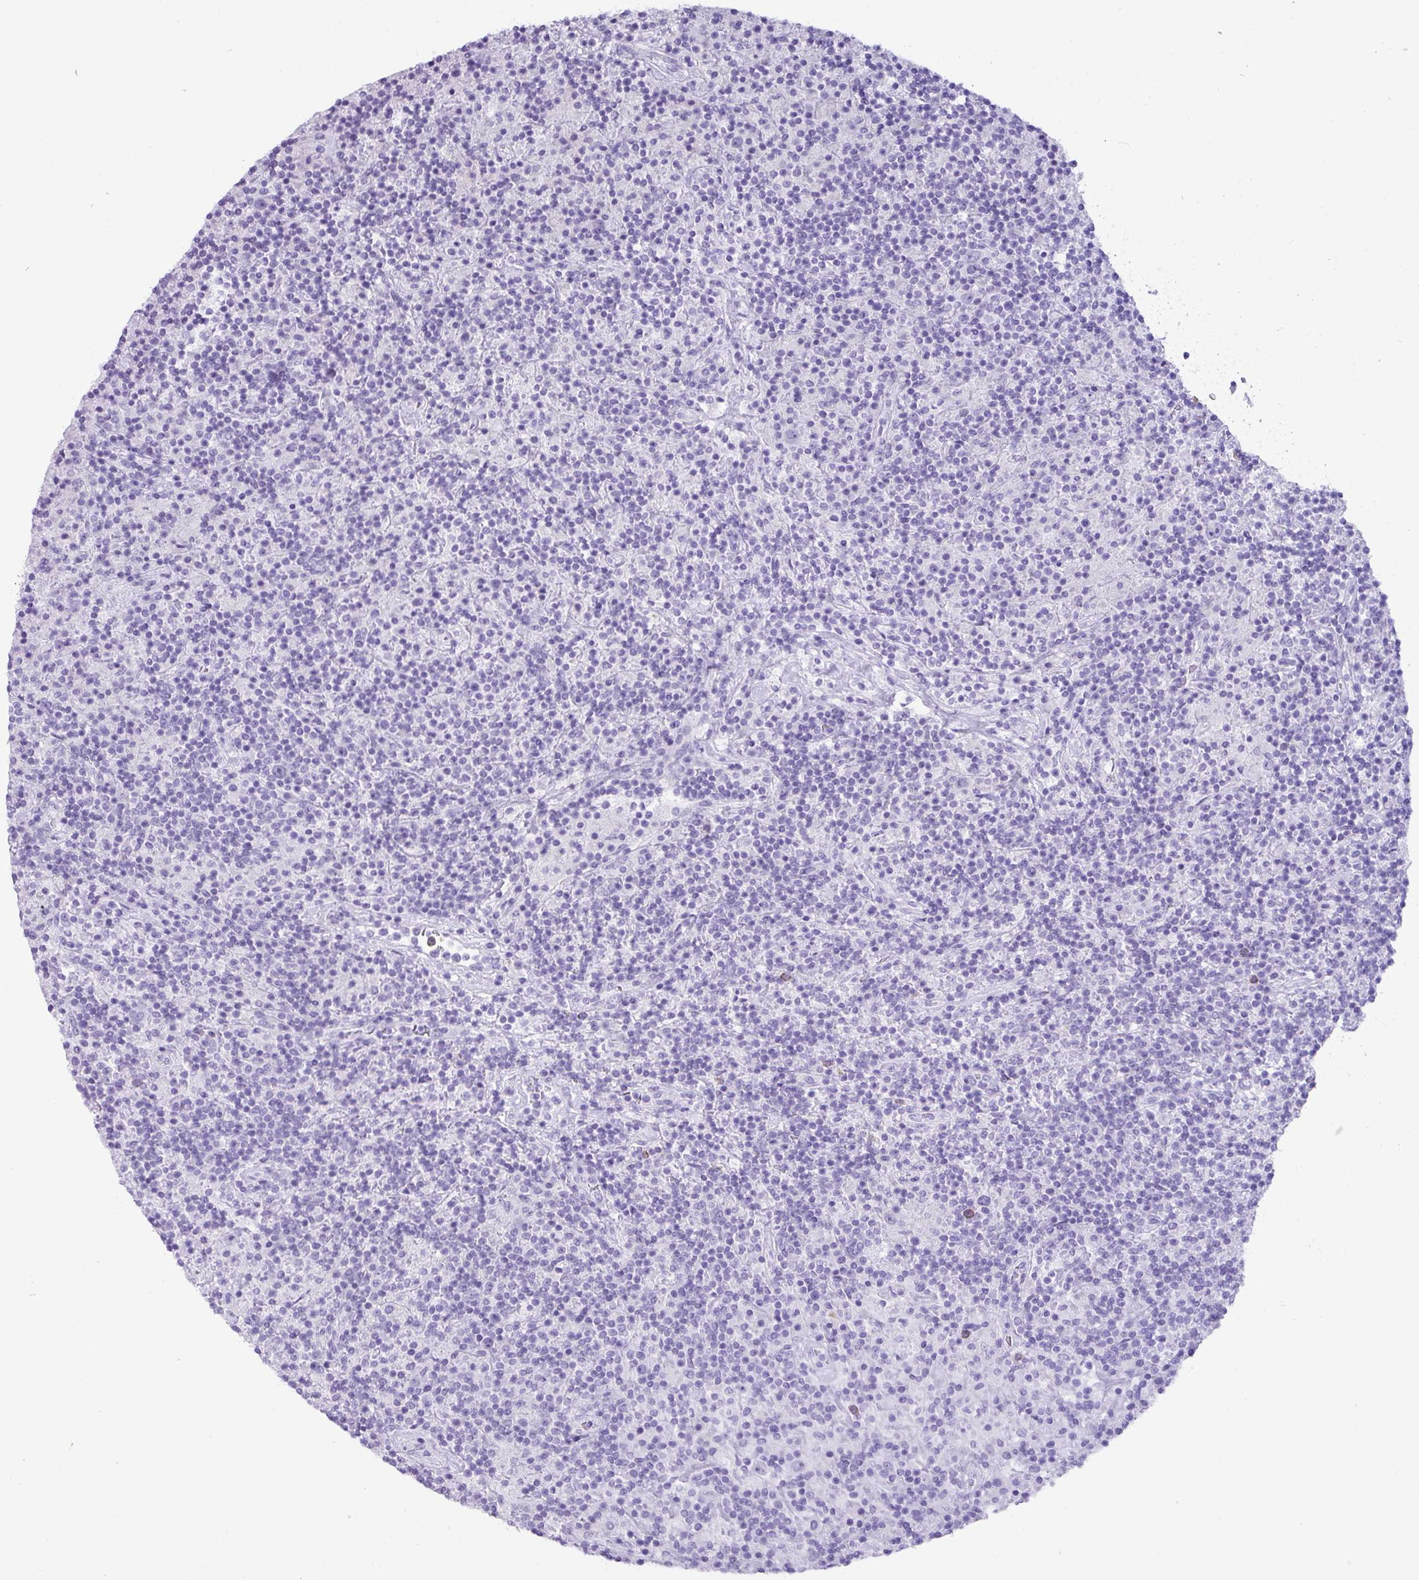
{"staining": {"intensity": "negative", "quantity": "none", "location": "none"}, "tissue": "lymphoma", "cell_type": "Tumor cells", "image_type": "cancer", "snomed": [{"axis": "morphology", "description": "Hodgkin's disease, NOS"}, {"axis": "topography", "description": "Lymph node"}], "caption": "Hodgkin's disease was stained to show a protein in brown. There is no significant positivity in tumor cells.", "gene": "ZNF524", "patient": {"sex": "male", "age": 70}}